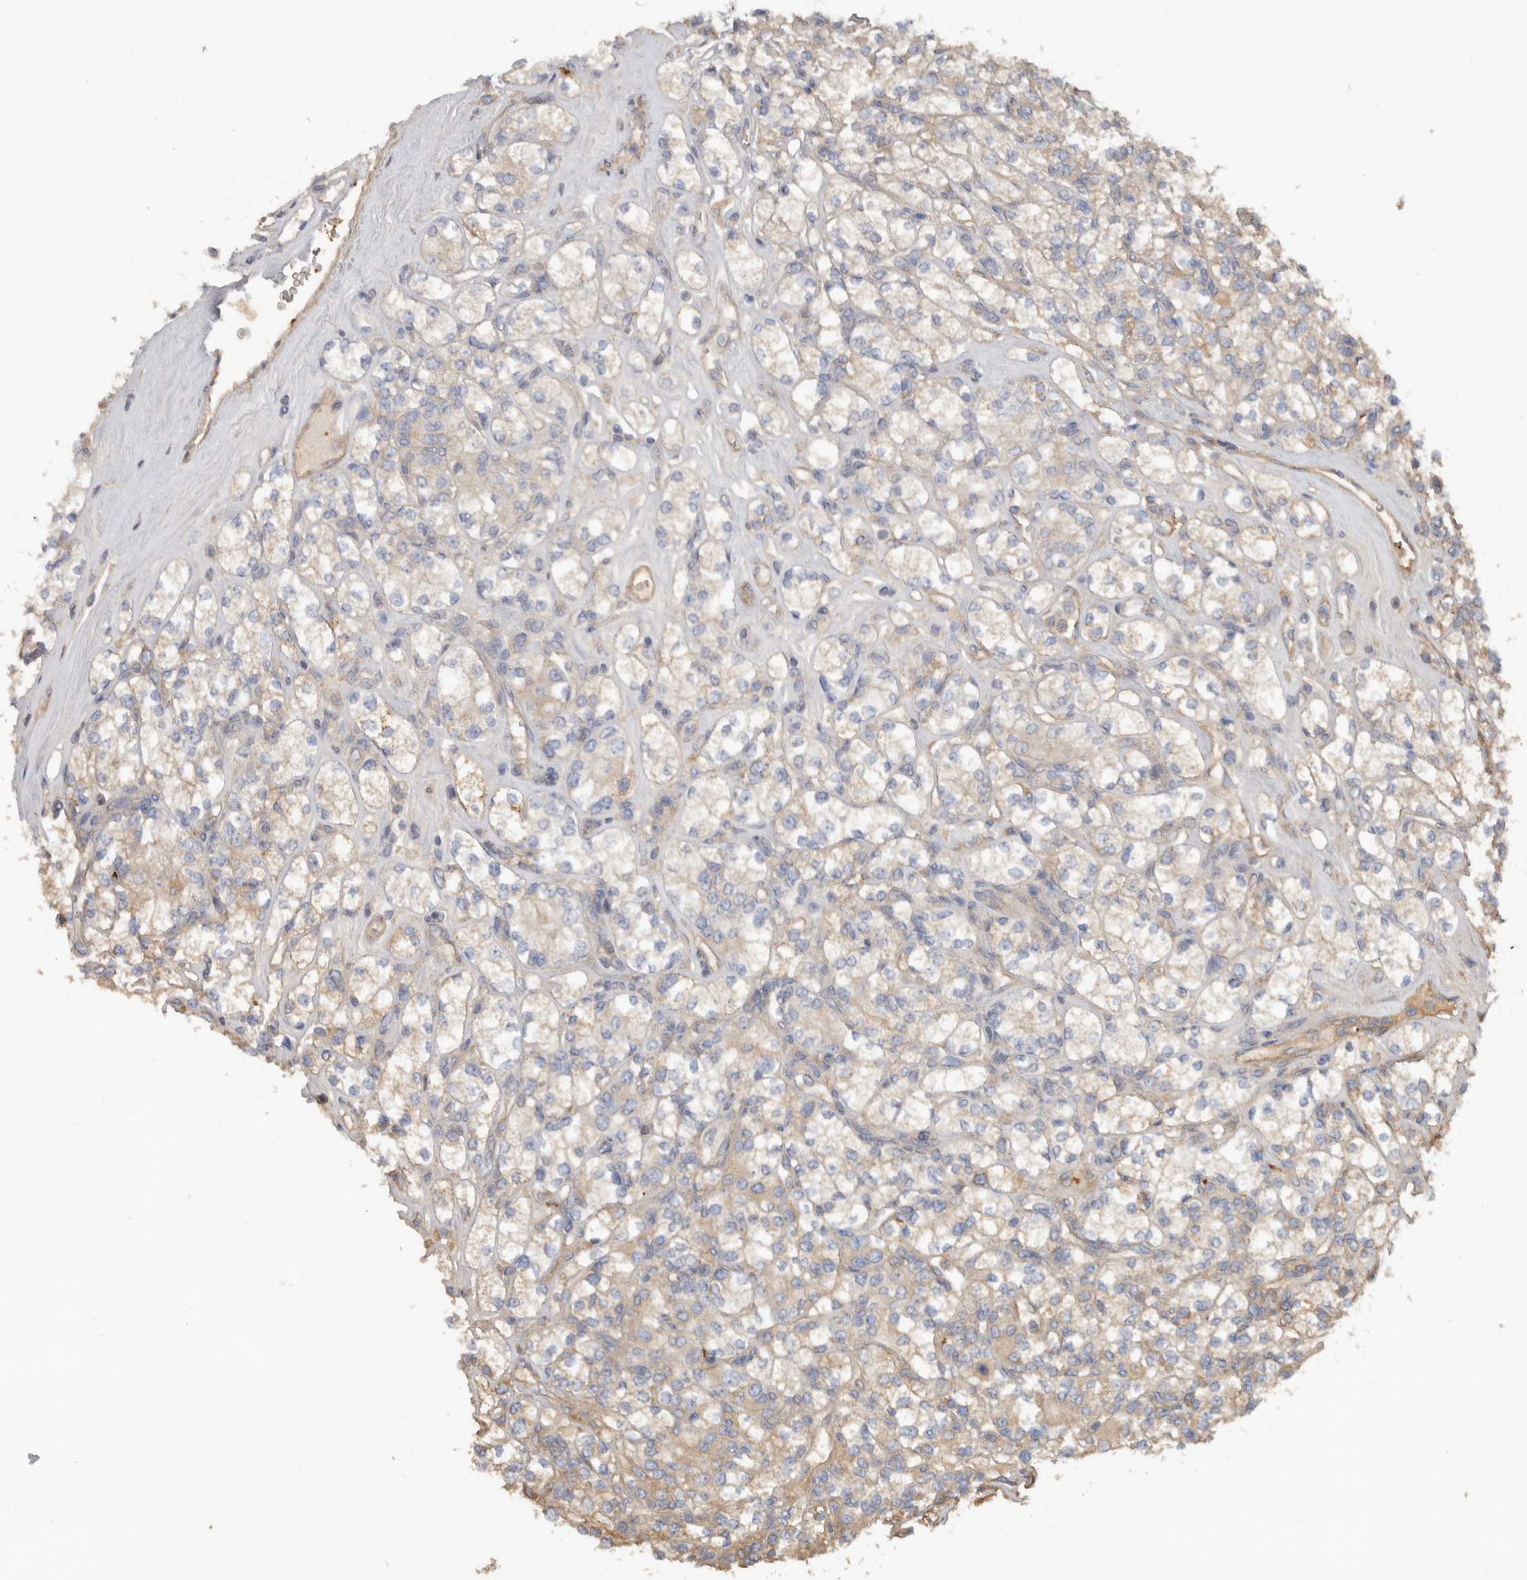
{"staining": {"intensity": "weak", "quantity": "<25%", "location": "cytoplasmic/membranous"}, "tissue": "renal cancer", "cell_type": "Tumor cells", "image_type": "cancer", "snomed": [{"axis": "morphology", "description": "Adenocarcinoma, NOS"}, {"axis": "topography", "description": "Kidney"}], "caption": "IHC photomicrograph of neoplastic tissue: adenocarcinoma (renal) stained with DAB (3,3'-diaminobenzidine) displays no significant protein staining in tumor cells.", "gene": "CDC42BPB", "patient": {"sex": "male", "age": 77}}